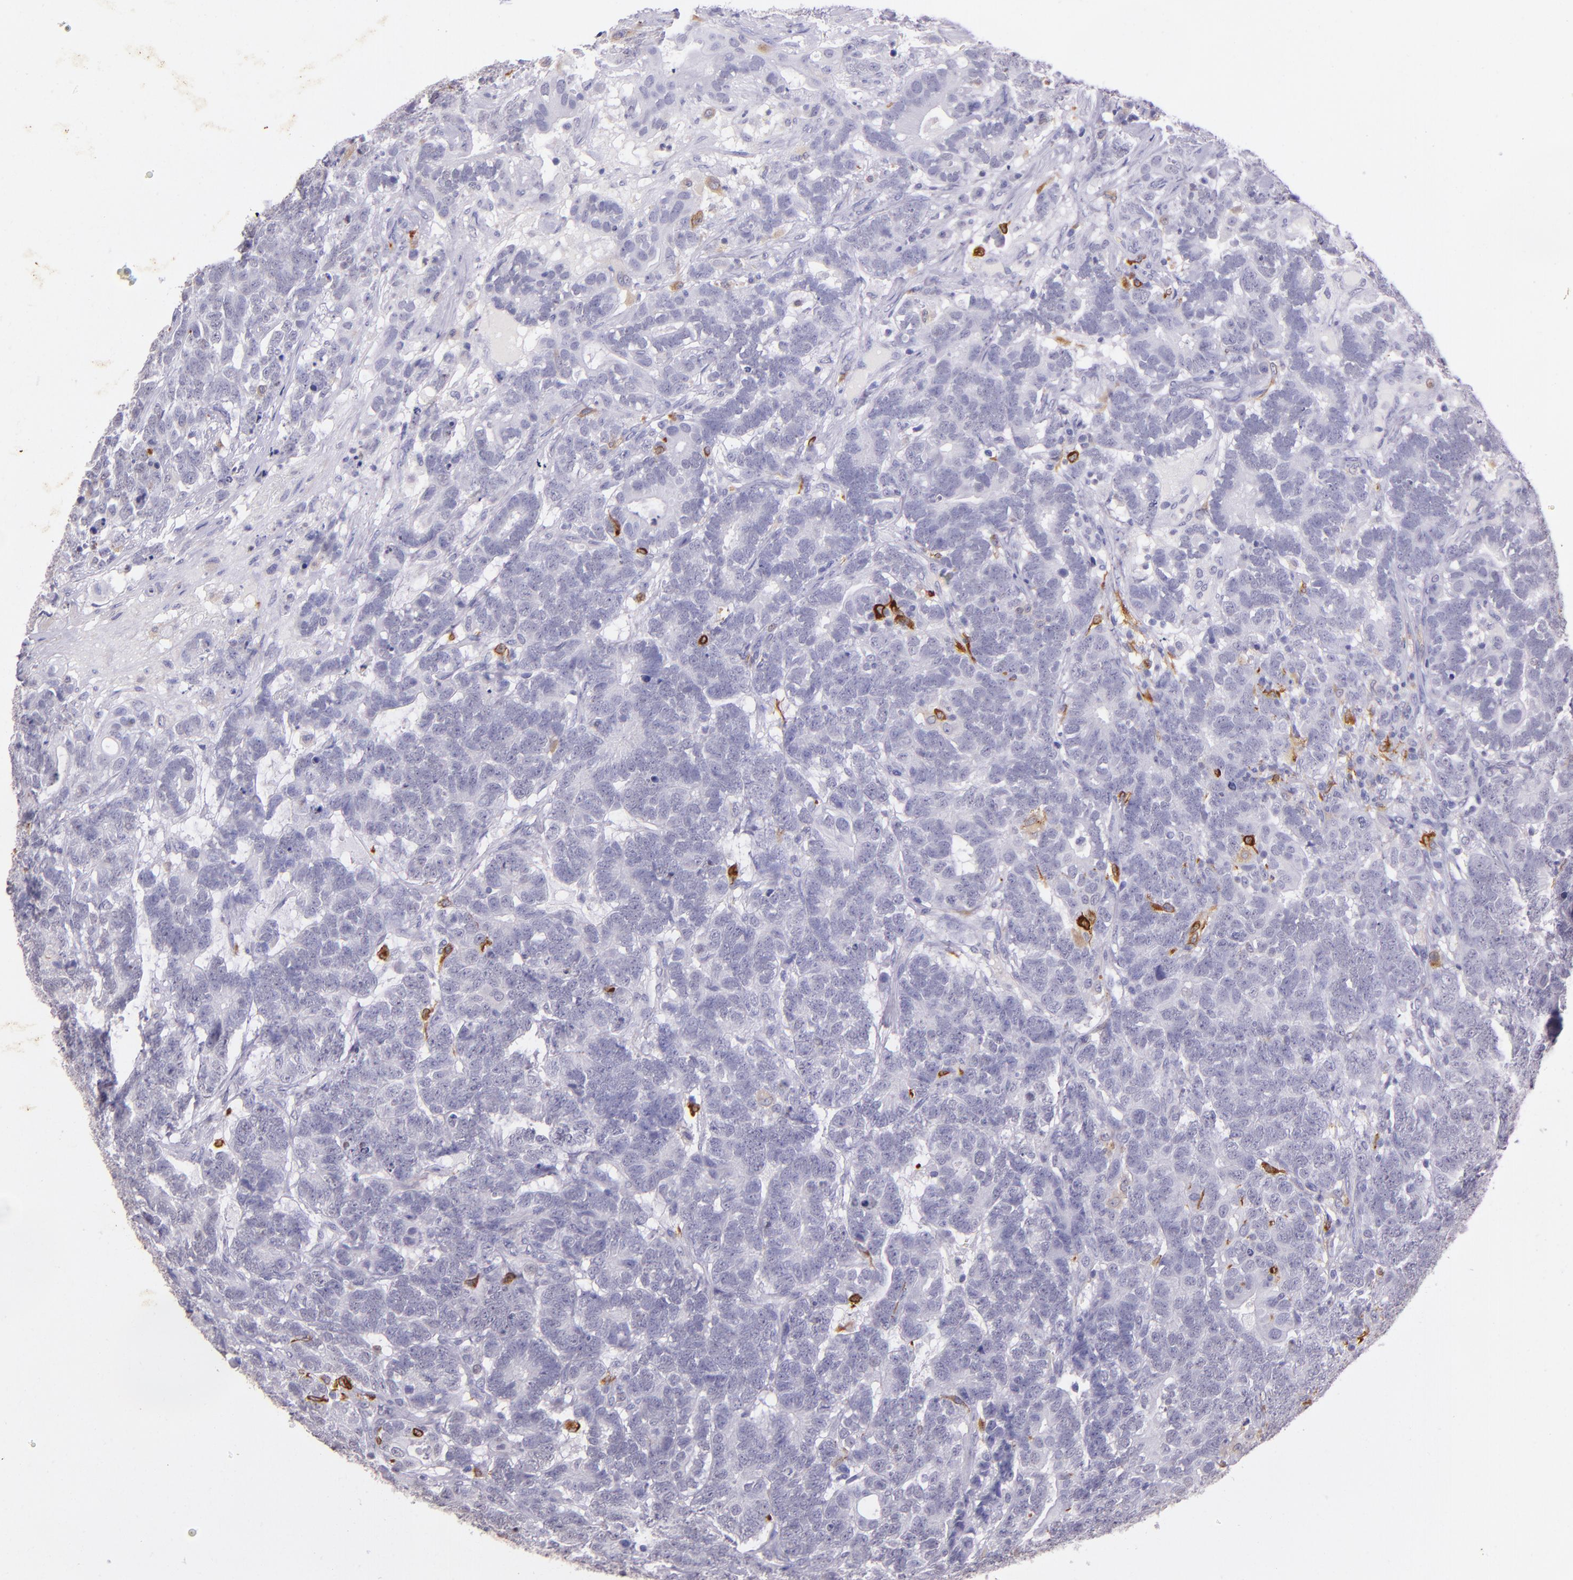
{"staining": {"intensity": "negative", "quantity": "none", "location": "none"}, "tissue": "testis cancer", "cell_type": "Tumor cells", "image_type": "cancer", "snomed": [{"axis": "morphology", "description": "Carcinoma, Embryonal, NOS"}, {"axis": "topography", "description": "Testis"}], "caption": "Immunohistochemical staining of human testis cancer (embryonal carcinoma) reveals no significant staining in tumor cells.", "gene": "RTN1", "patient": {"sex": "male", "age": 26}}